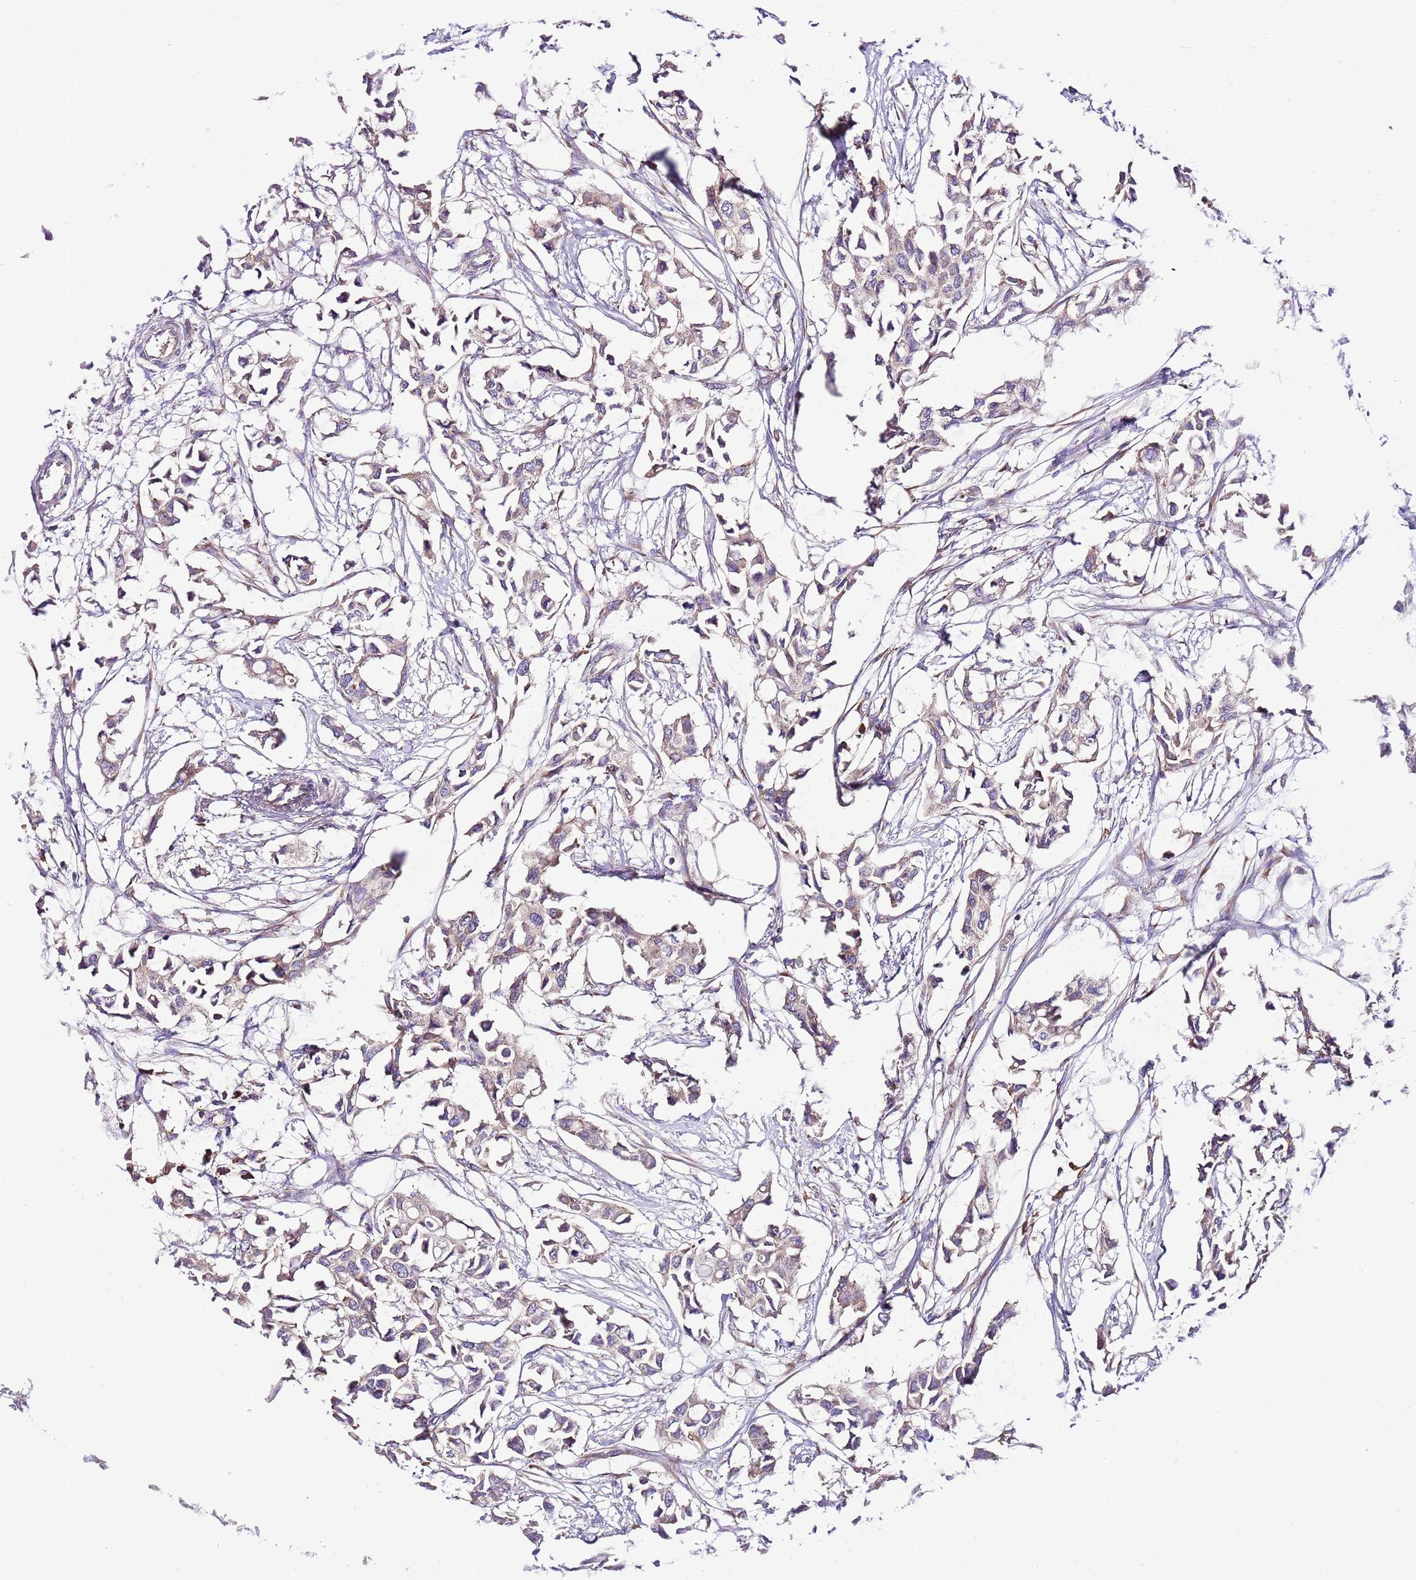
{"staining": {"intensity": "weak", "quantity": ">75%", "location": "cytoplasmic/membranous"}, "tissue": "breast cancer", "cell_type": "Tumor cells", "image_type": "cancer", "snomed": [{"axis": "morphology", "description": "Duct carcinoma"}, {"axis": "topography", "description": "Breast"}], "caption": "Protein expression analysis of human breast intraductal carcinoma reveals weak cytoplasmic/membranous positivity in approximately >75% of tumor cells.", "gene": "RPS10", "patient": {"sex": "female", "age": 41}}